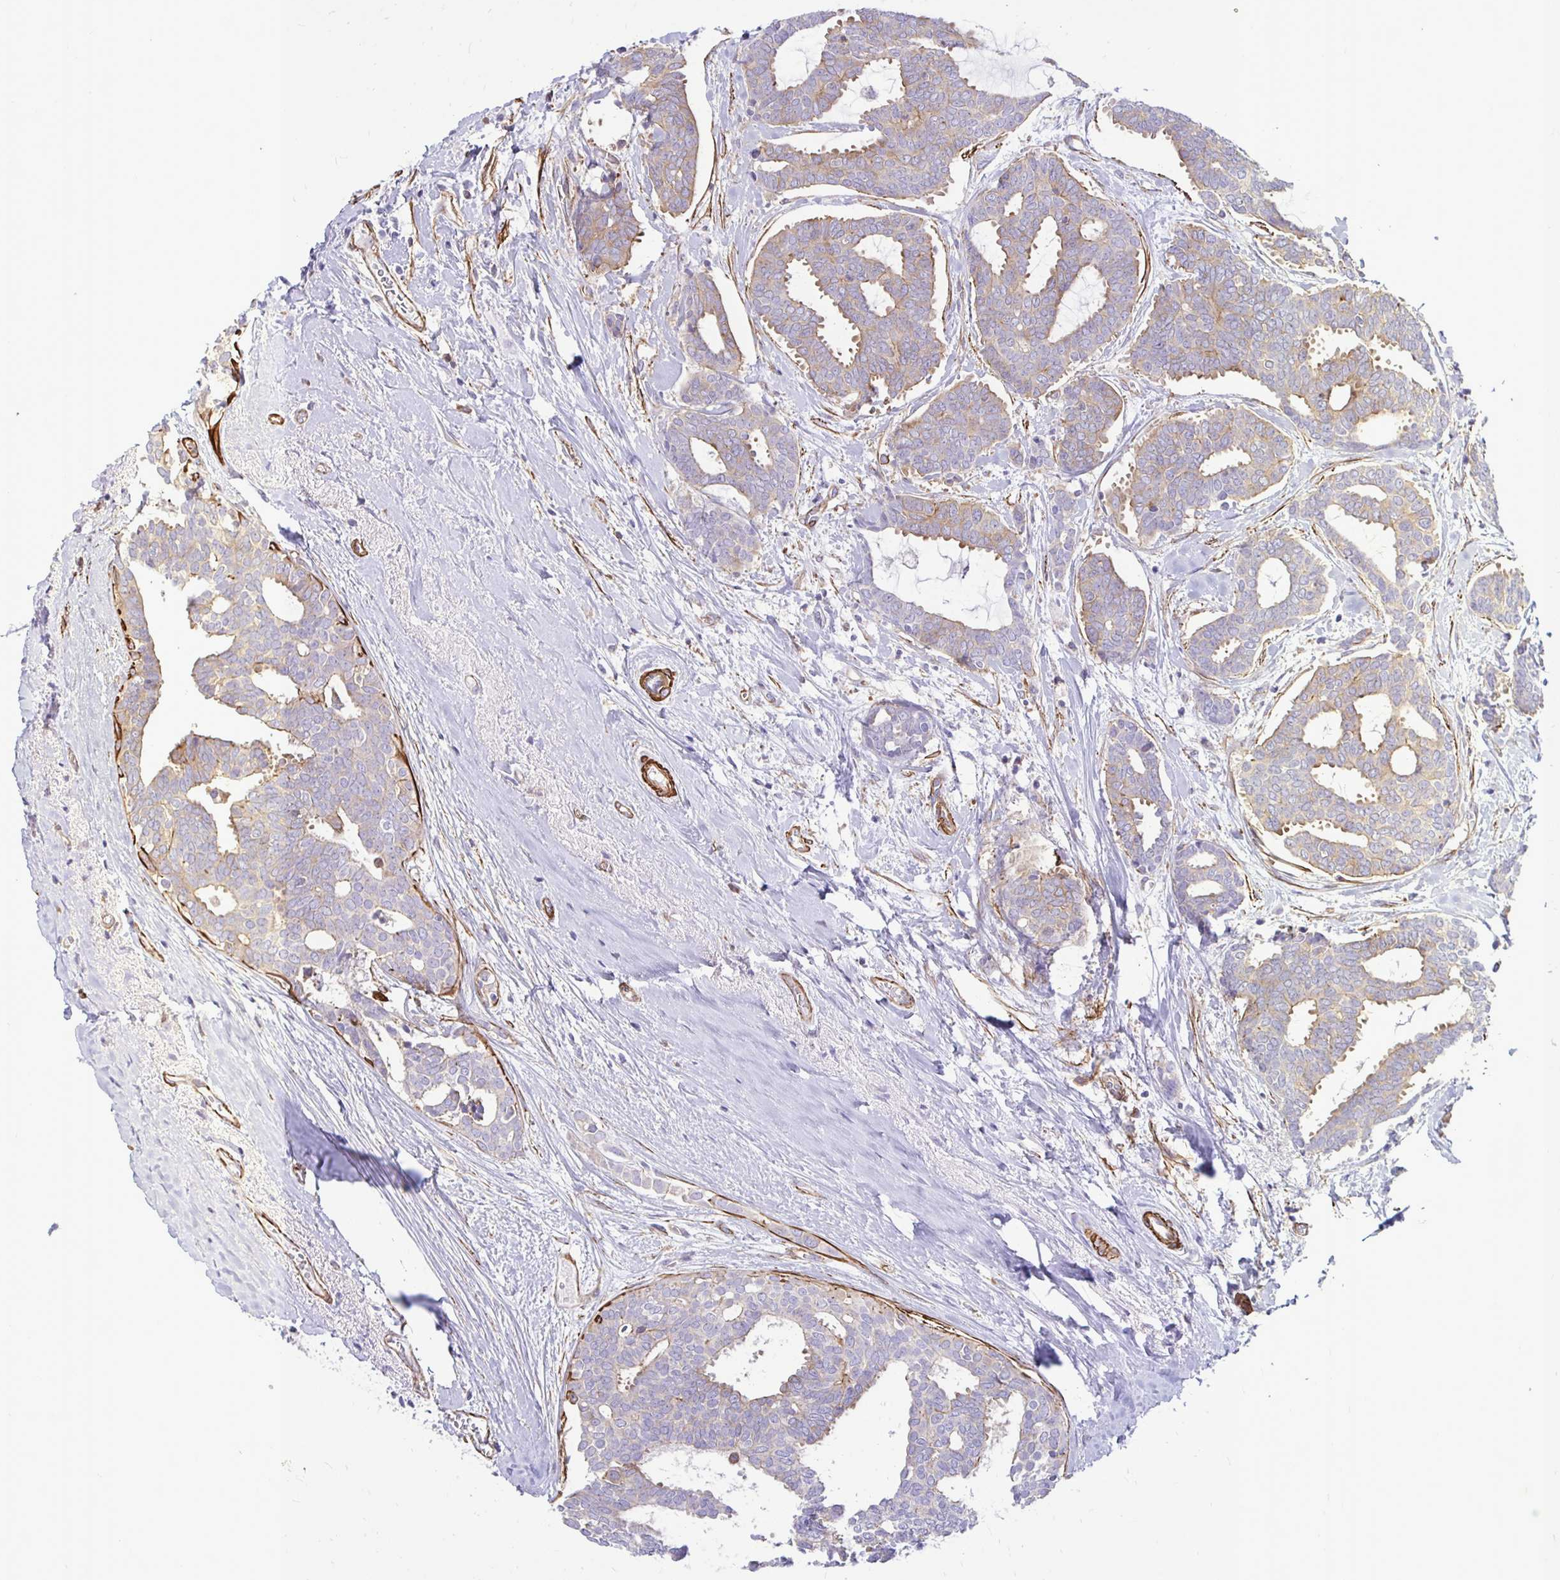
{"staining": {"intensity": "weak", "quantity": "25%-75%", "location": "cytoplasmic/membranous"}, "tissue": "breast cancer", "cell_type": "Tumor cells", "image_type": "cancer", "snomed": [{"axis": "morphology", "description": "Intraductal carcinoma, in situ"}, {"axis": "morphology", "description": "Duct carcinoma"}, {"axis": "morphology", "description": "Lobular carcinoma, in situ"}, {"axis": "topography", "description": "Breast"}], "caption": "Brown immunohistochemical staining in human breast cancer (intraductal carcinoma) shows weak cytoplasmic/membranous staining in about 25%-75% of tumor cells. (Brightfield microscopy of DAB IHC at high magnification).", "gene": "CTPS1", "patient": {"sex": "female", "age": 44}}